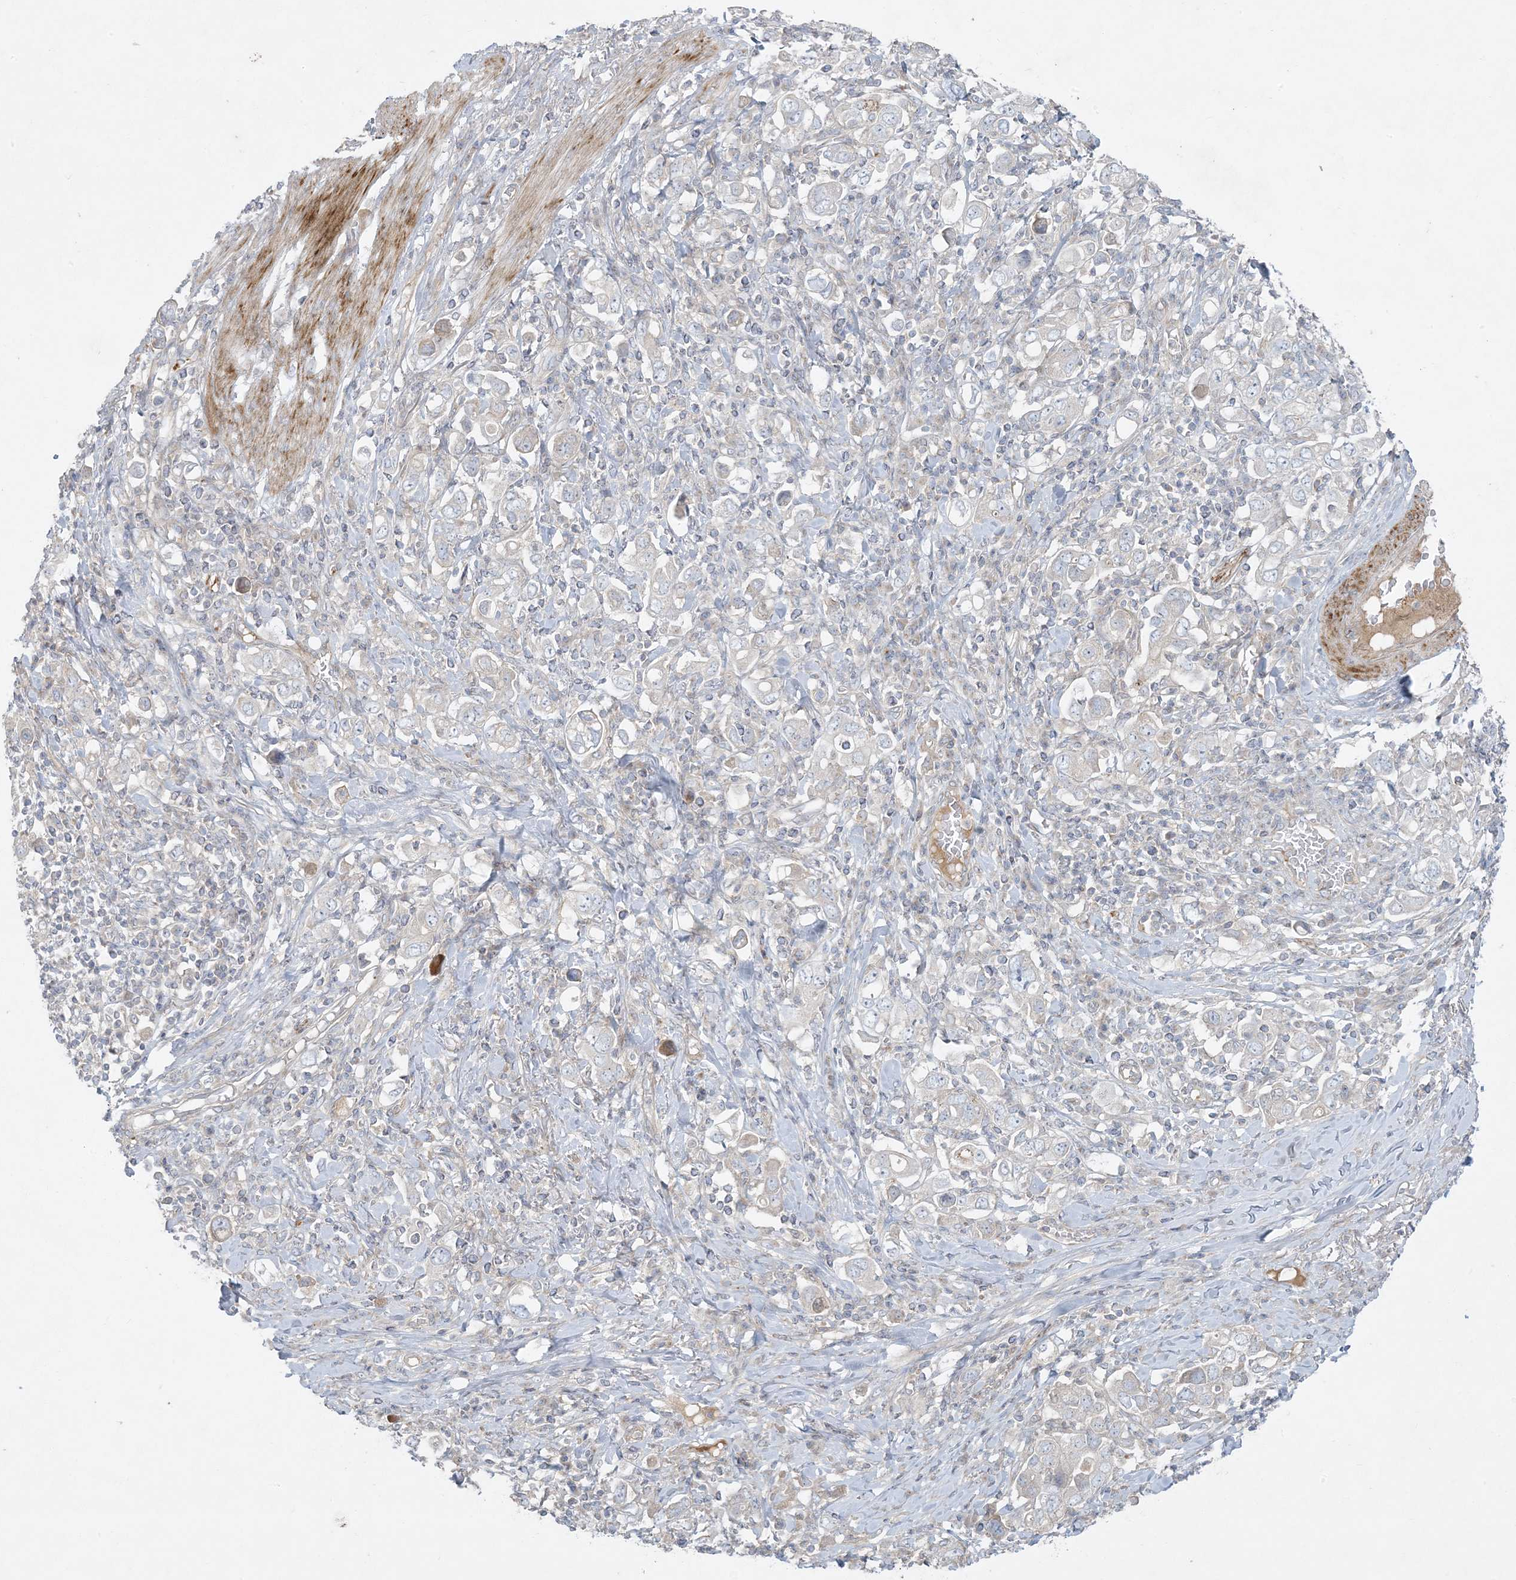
{"staining": {"intensity": "weak", "quantity": "<25%", "location": "cytoplasmic/membranous"}, "tissue": "stomach cancer", "cell_type": "Tumor cells", "image_type": "cancer", "snomed": [{"axis": "morphology", "description": "Adenocarcinoma, NOS"}, {"axis": "topography", "description": "Stomach, upper"}], "caption": "A high-resolution histopathology image shows immunohistochemistry staining of adenocarcinoma (stomach), which shows no significant positivity in tumor cells.", "gene": "PIK3R4", "patient": {"sex": "male", "age": 62}}